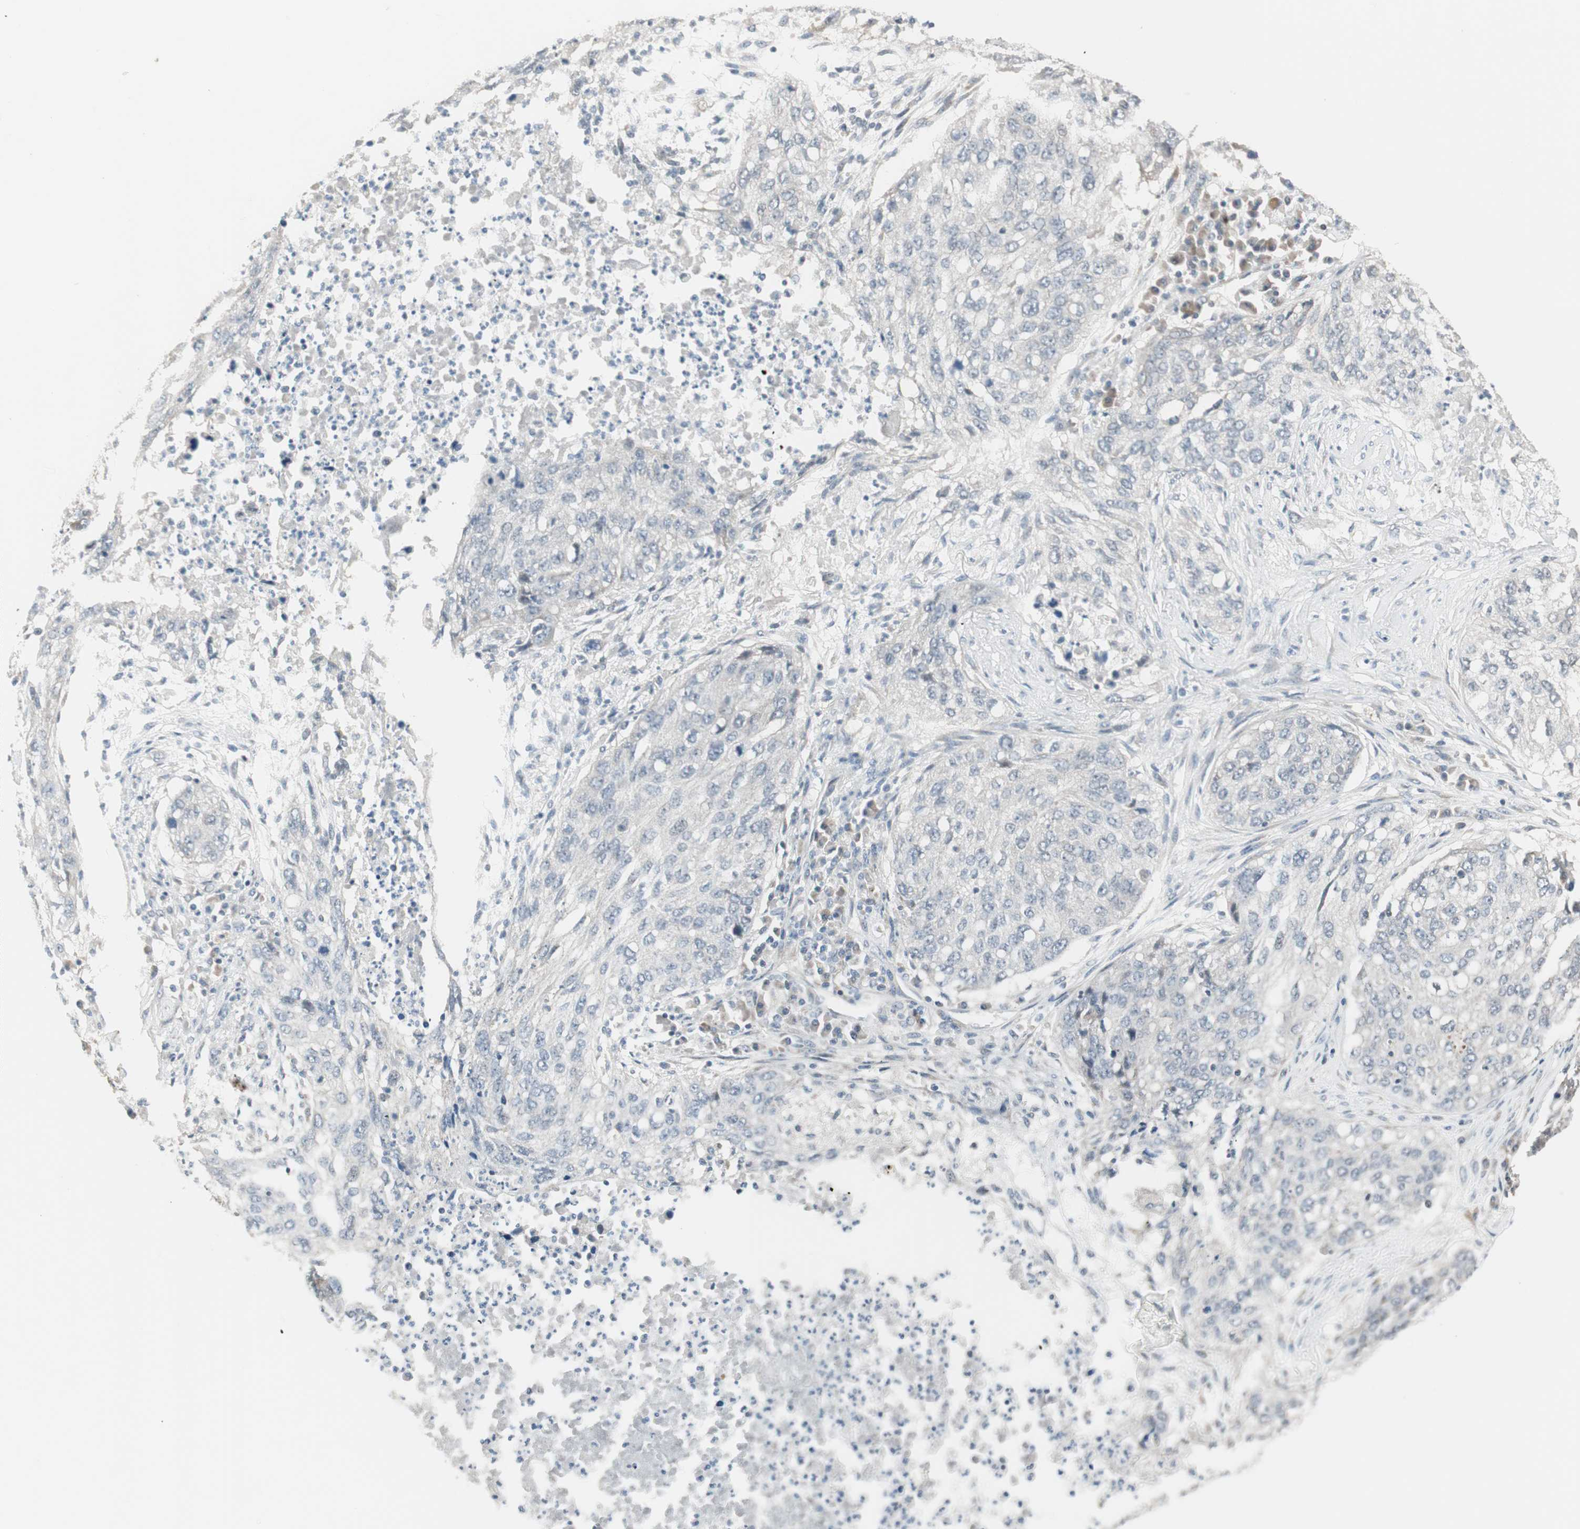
{"staining": {"intensity": "negative", "quantity": "none", "location": "none"}, "tissue": "lung cancer", "cell_type": "Tumor cells", "image_type": "cancer", "snomed": [{"axis": "morphology", "description": "Squamous cell carcinoma, NOS"}, {"axis": "topography", "description": "Lung"}], "caption": "There is no significant staining in tumor cells of squamous cell carcinoma (lung). (Immunohistochemistry (ihc), brightfield microscopy, high magnification).", "gene": "PDZK1", "patient": {"sex": "female", "age": 63}}